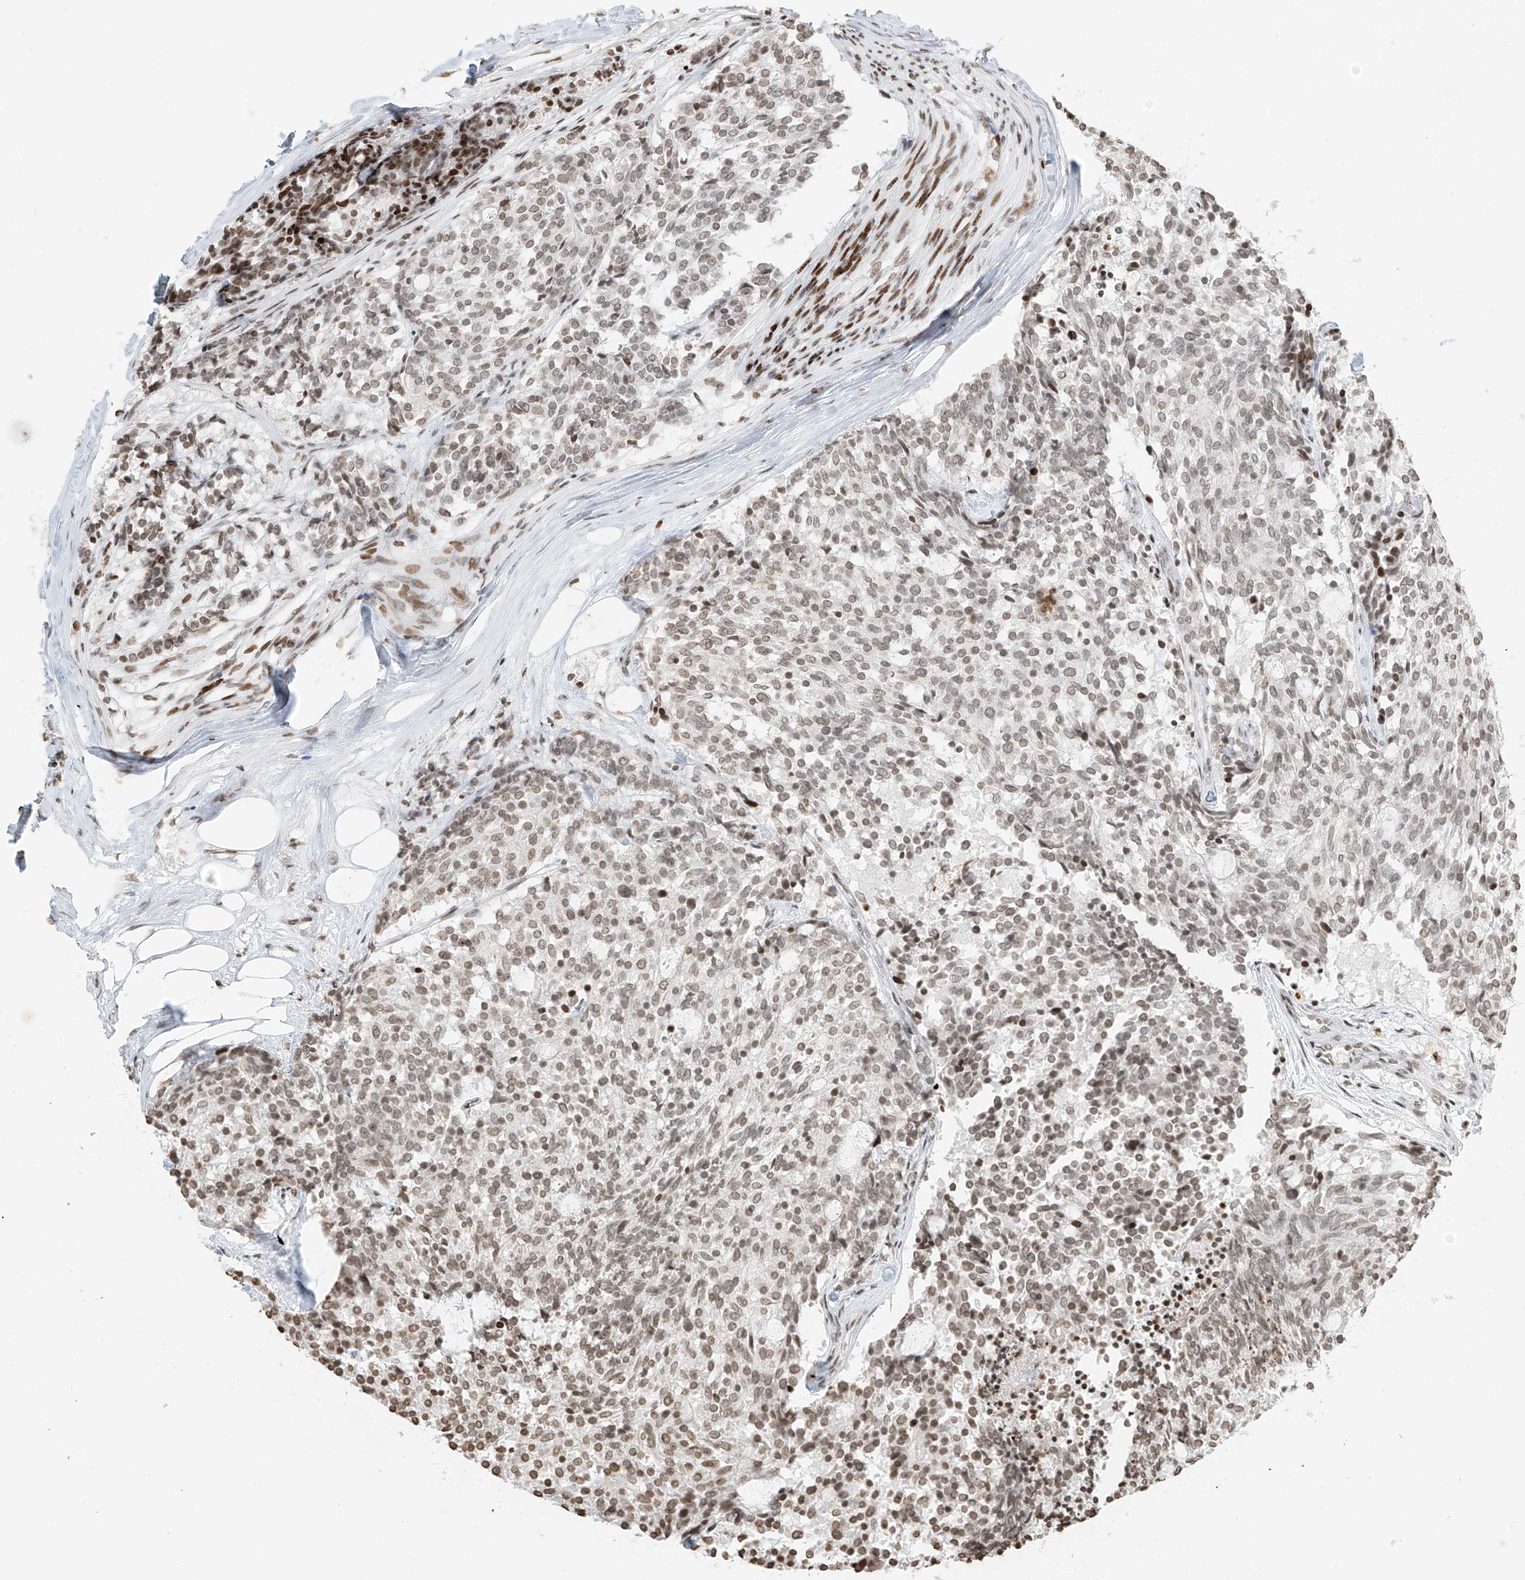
{"staining": {"intensity": "moderate", "quantity": ">75%", "location": "nuclear"}, "tissue": "carcinoid", "cell_type": "Tumor cells", "image_type": "cancer", "snomed": [{"axis": "morphology", "description": "Carcinoid, malignant, NOS"}, {"axis": "topography", "description": "Pancreas"}], "caption": "Immunohistochemistry (IHC) (DAB (3,3'-diaminobenzidine)) staining of human carcinoid reveals moderate nuclear protein positivity in approximately >75% of tumor cells.", "gene": "C17orf58", "patient": {"sex": "female", "age": 54}}